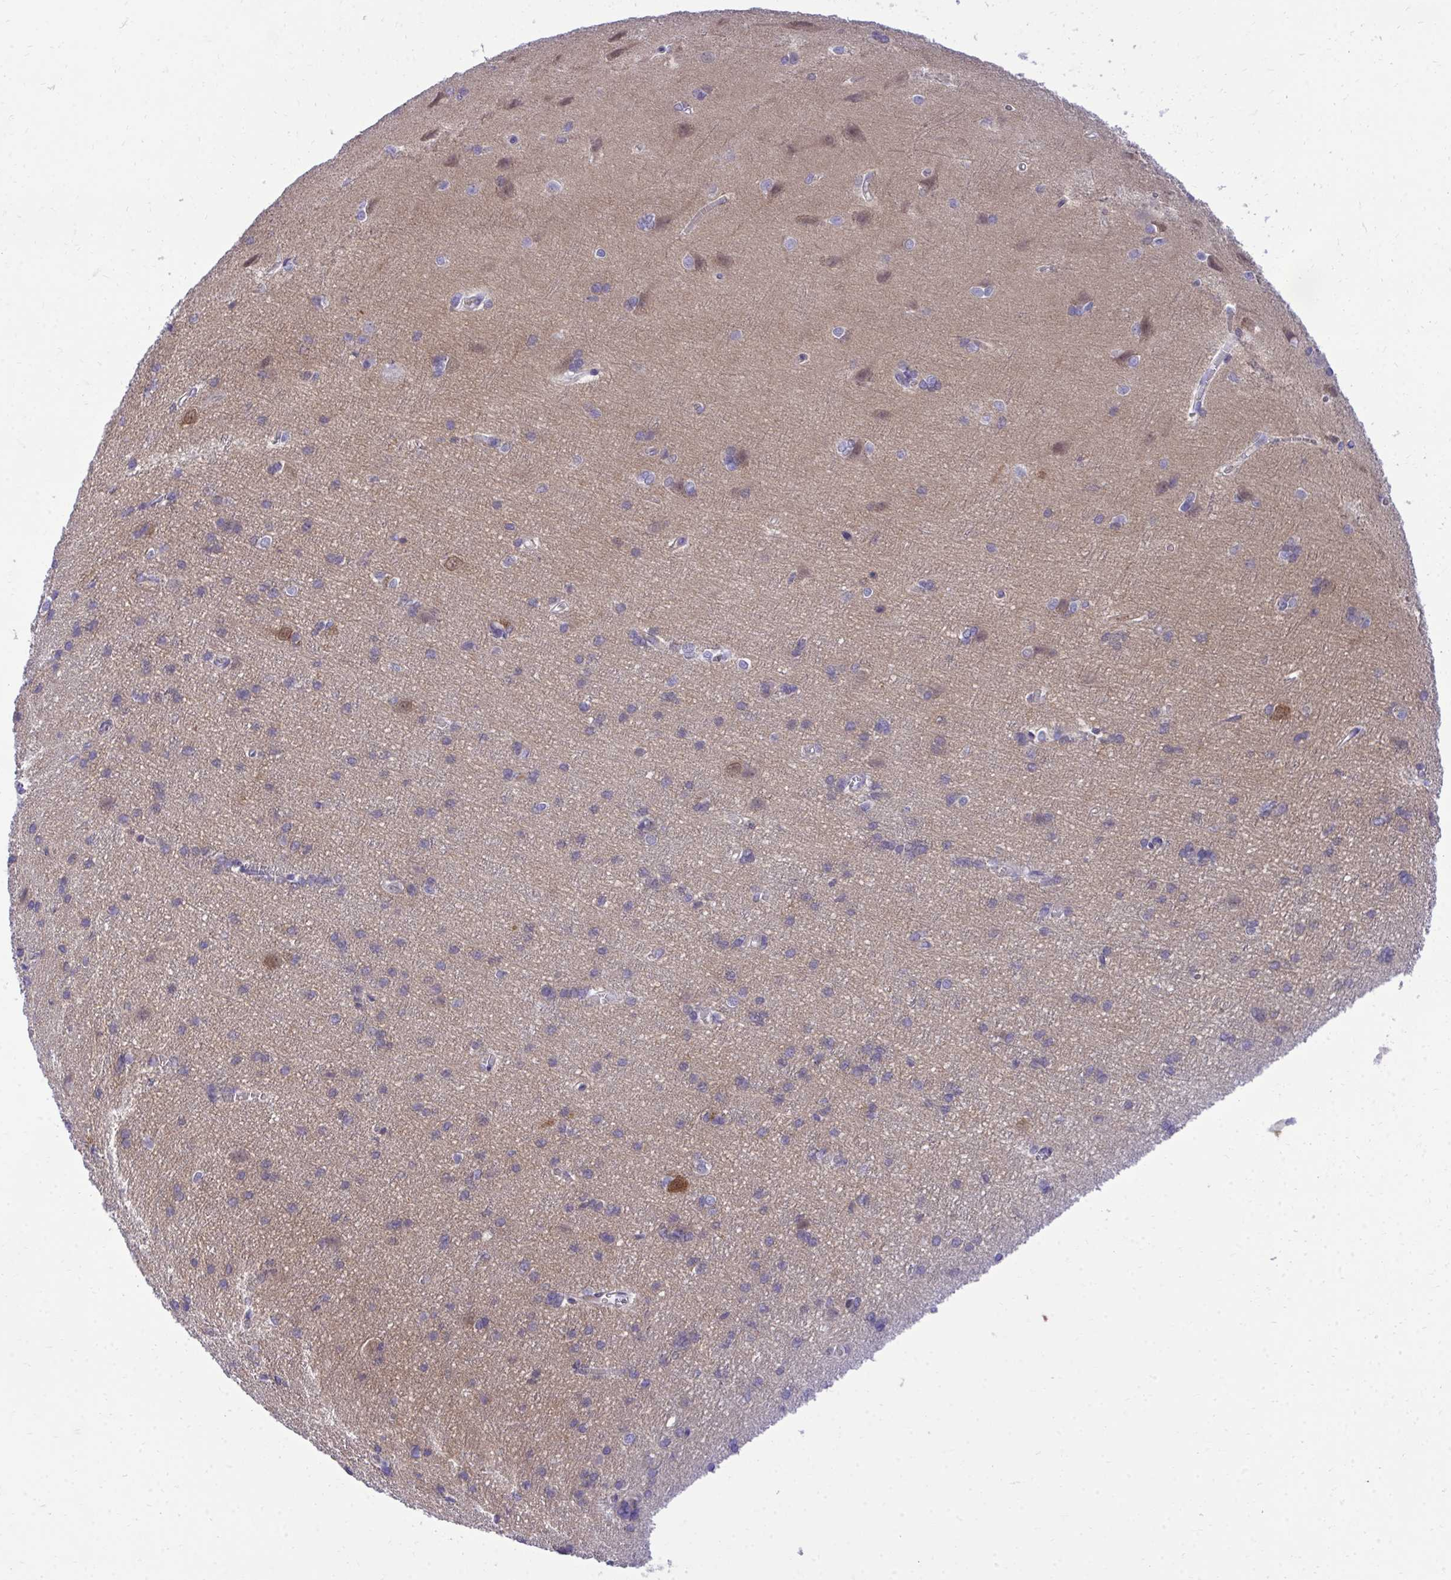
{"staining": {"intensity": "negative", "quantity": "none", "location": "none"}, "tissue": "cerebral cortex", "cell_type": "Endothelial cells", "image_type": "normal", "snomed": [{"axis": "morphology", "description": "Normal tissue, NOS"}, {"axis": "topography", "description": "Cerebral cortex"}], "caption": "Histopathology image shows no significant protein staining in endothelial cells of normal cerebral cortex.", "gene": "PGM2L1", "patient": {"sex": "male", "age": 37}}